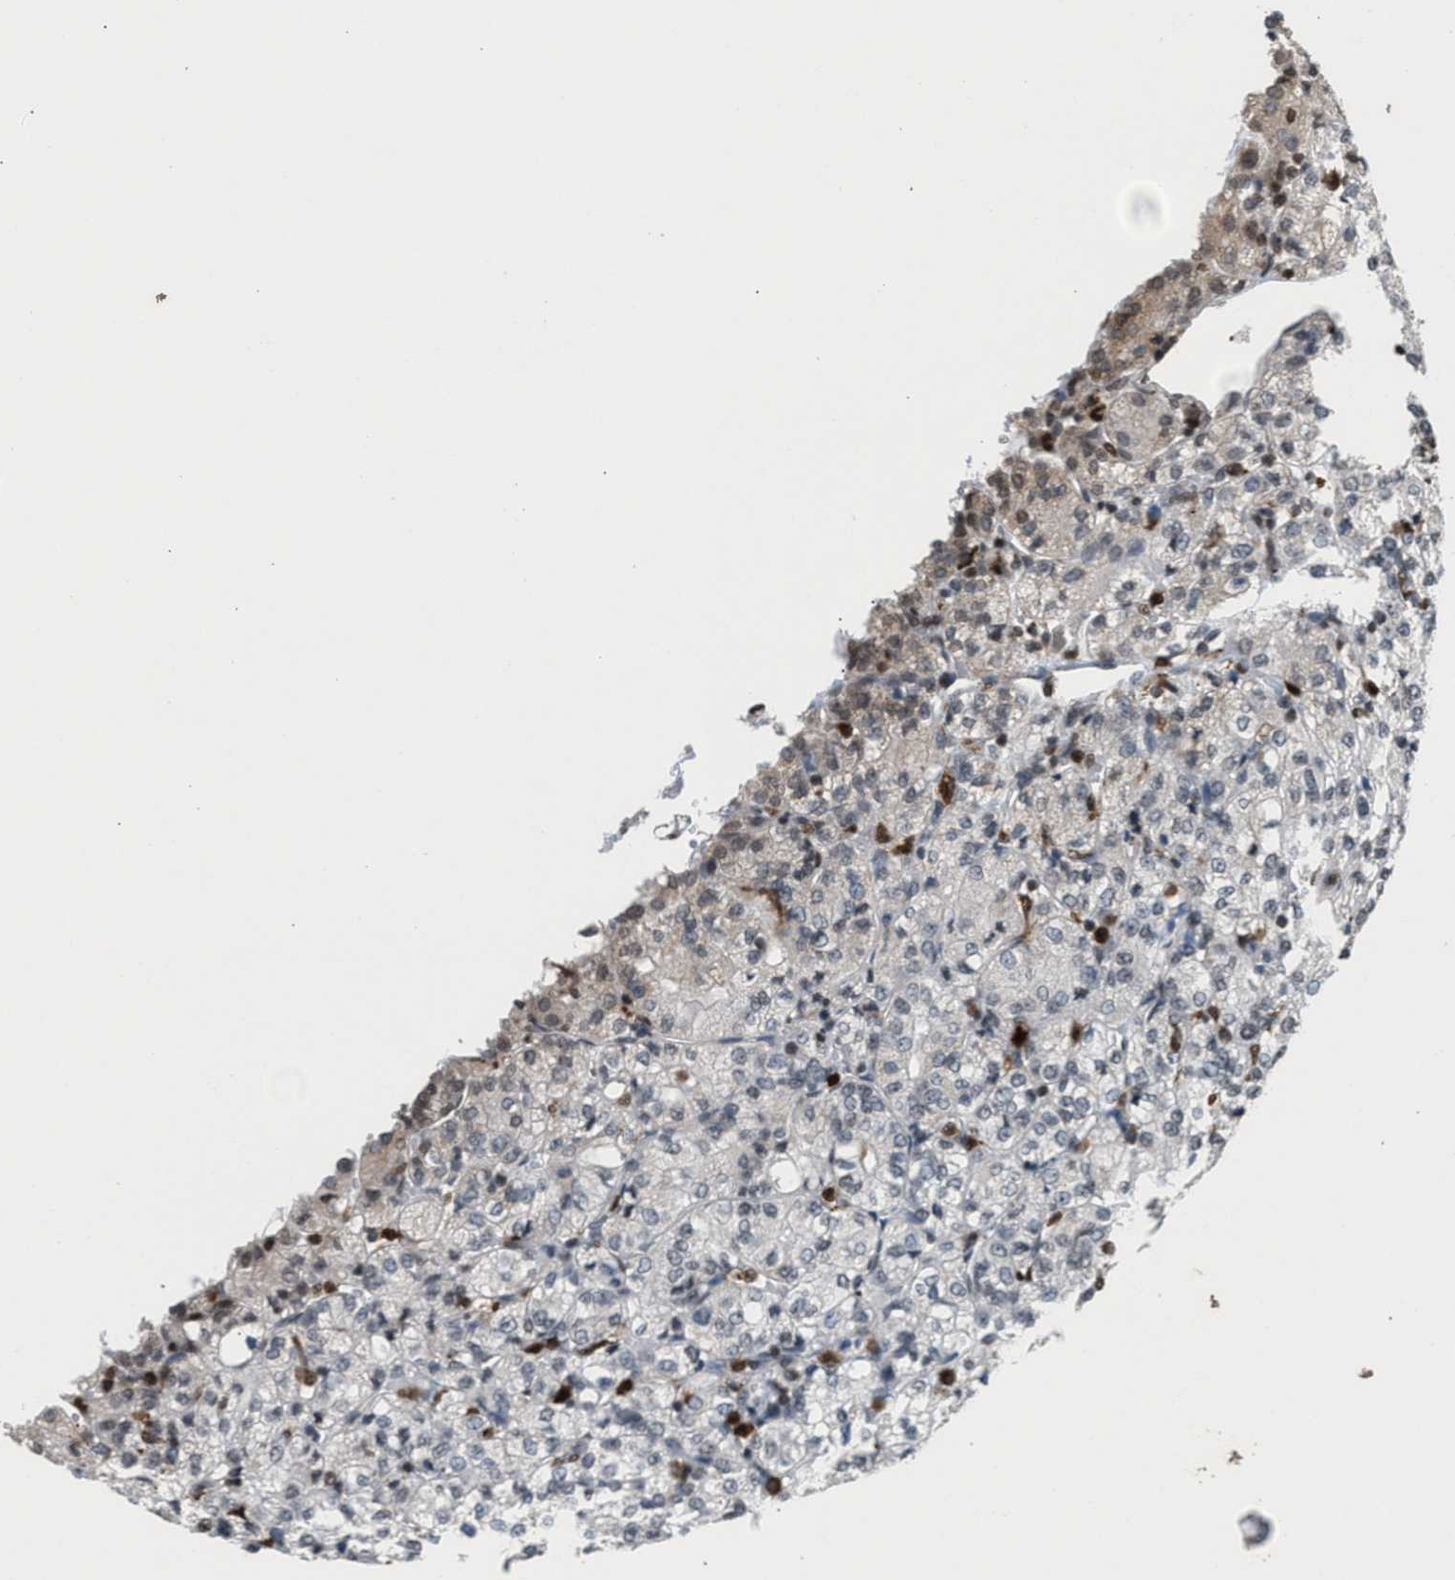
{"staining": {"intensity": "weak", "quantity": "<25%", "location": "cytoplasmic/membranous,nuclear"}, "tissue": "renal cancer", "cell_type": "Tumor cells", "image_type": "cancer", "snomed": [{"axis": "morphology", "description": "Adenocarcinoma, NOS"}, {"axis": "topography", "description": "Kidney"}], "caption": "This micrograph is of renal cancer (adenocarcinoma) stained with IHC to label a protein in brown with the nuclei are counter-stained blue. There is no positivity in tumor cells.", "gene": "PRUNE2", "patient": {"sex": "male", "age": 77}}